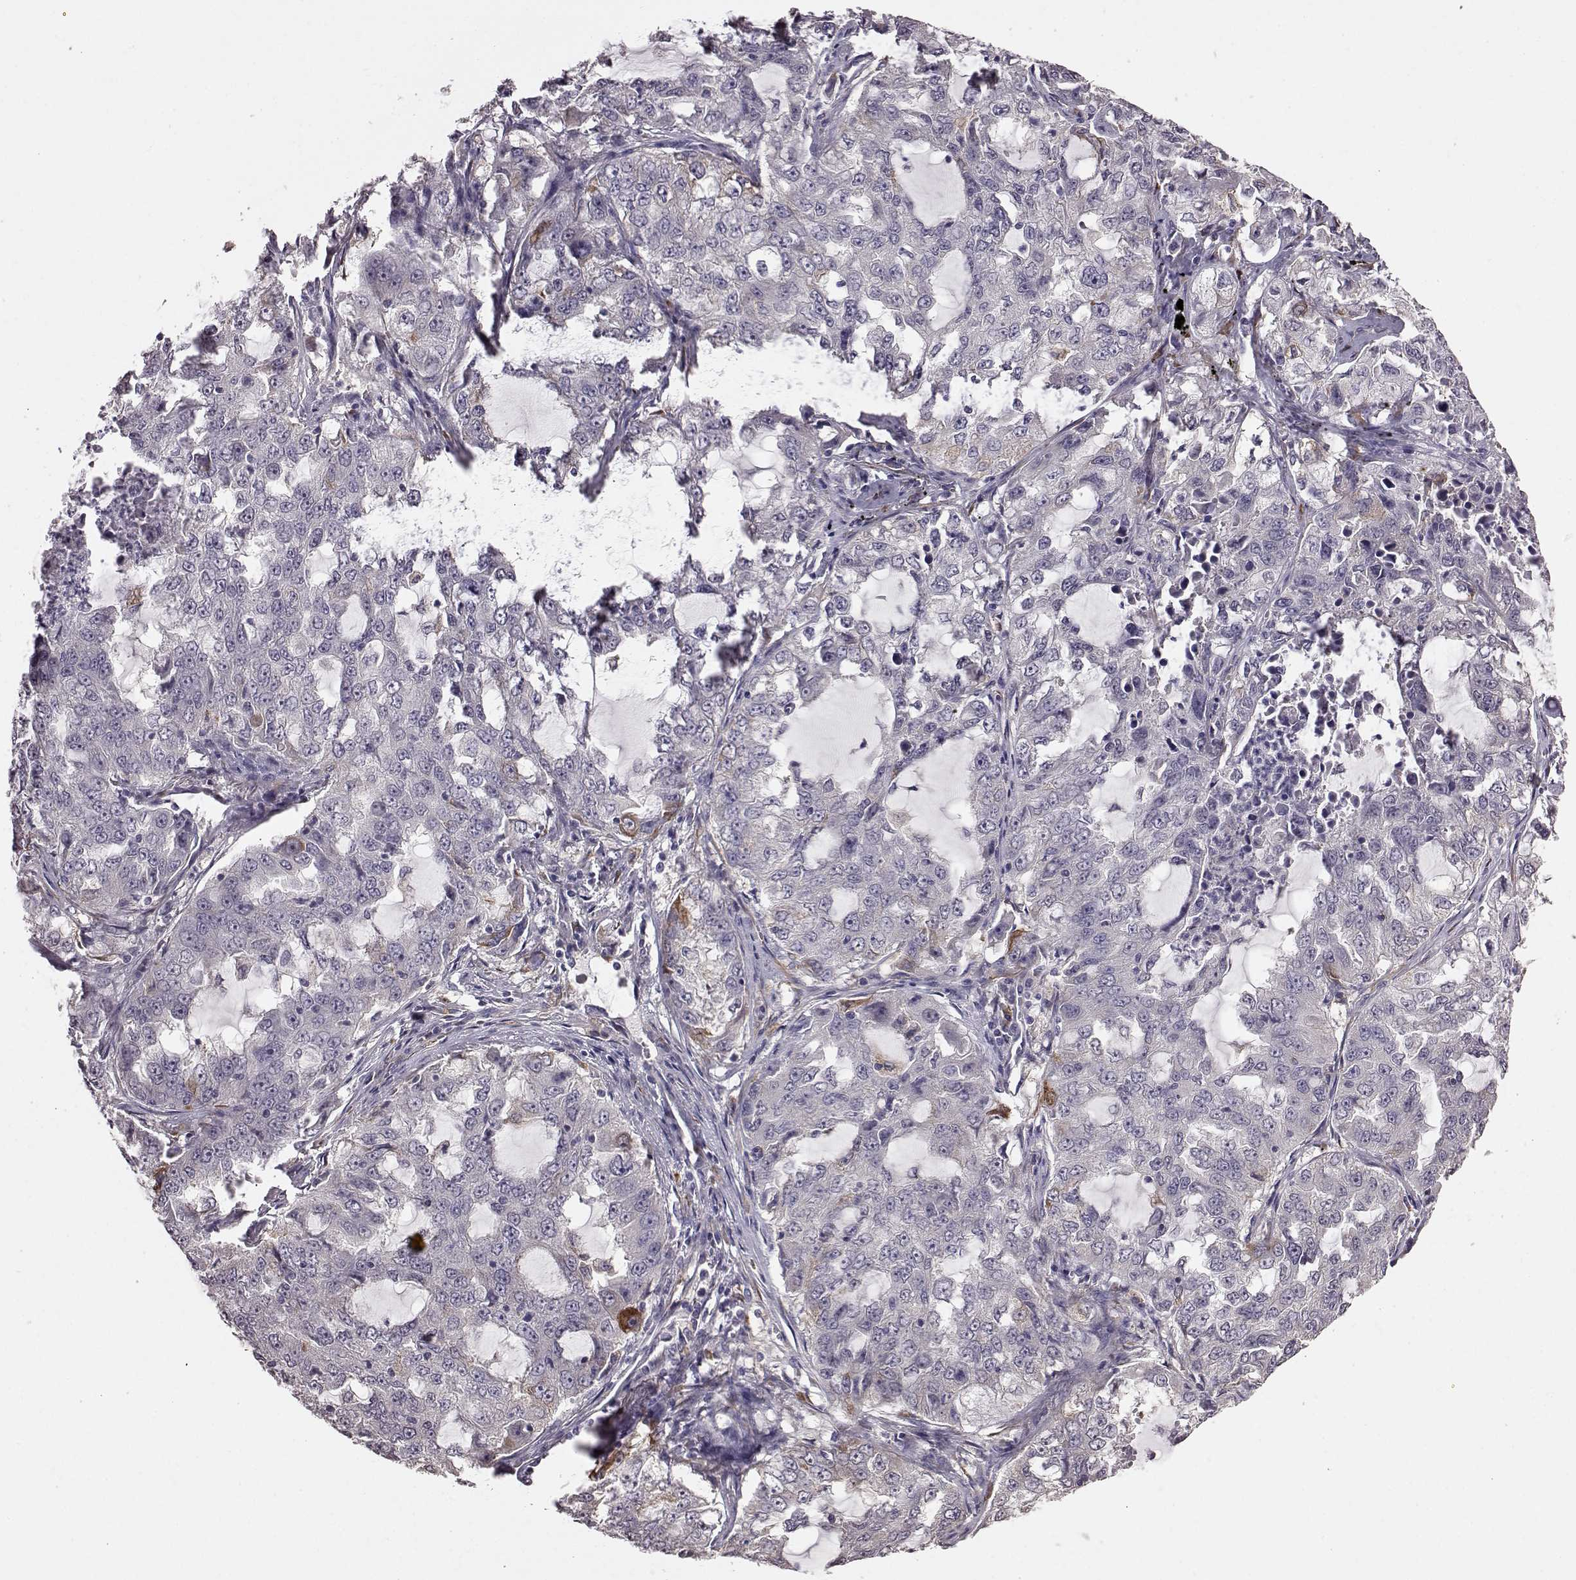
{"staining": {"intensity": "negative", "quantity": "none", "location": "none"}, "tissue": "lung cancer", "cell_type": "Tumor cells", "image_type": "cancer", "snomed": [{"axis": "morphology", "description": "Adenocarcinoma, NOS"}, {"axis": "topography", "description": "Lung"}], "caption": "This is an immunohistochemistry (IHC) photomicrograph of human lung cancer. There is no staining in tumor cells.", "gene": "ADGRG2", "patient": {"sex": "female", "age": 61}}